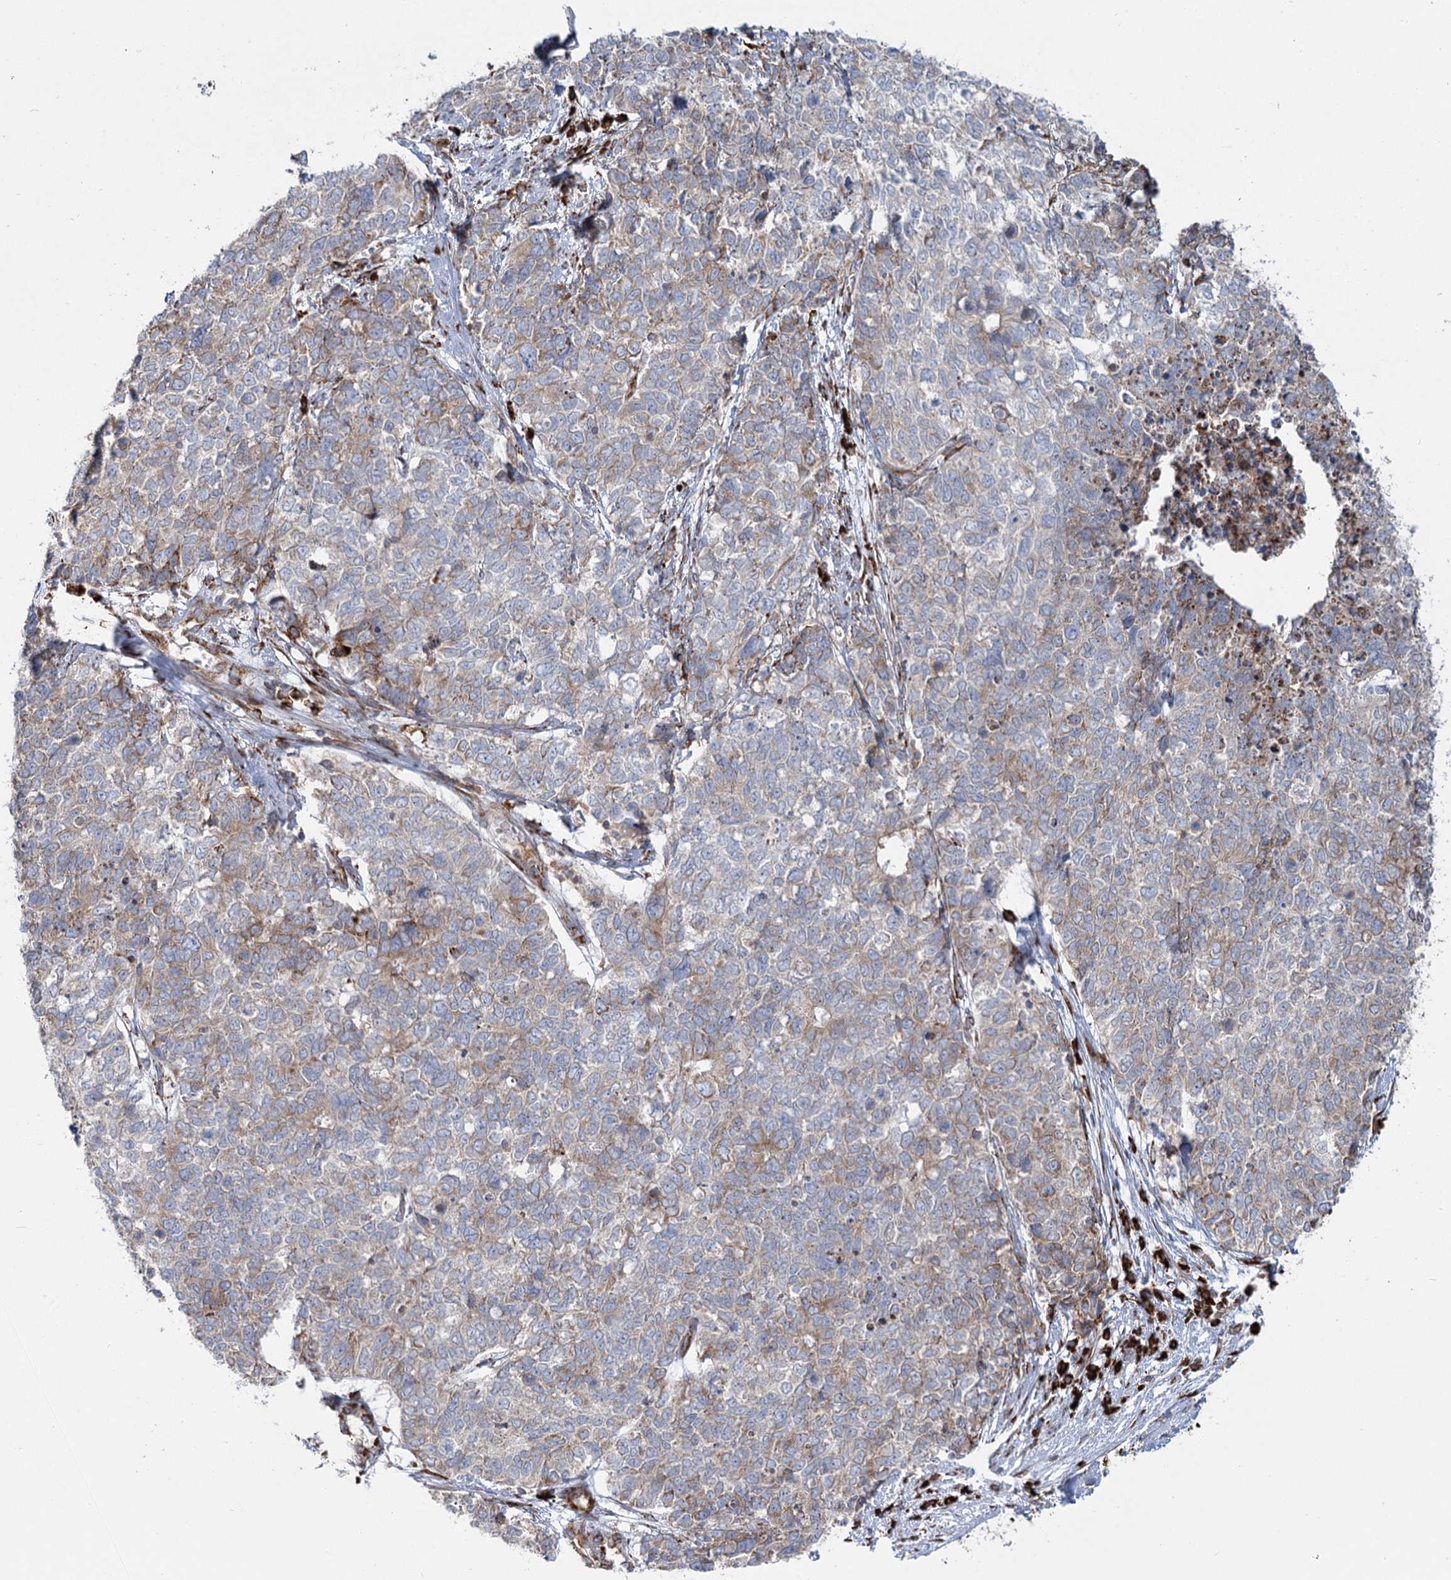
{"staining": {"intensity": "weak", "quantity": "25%-75%", "location": "cytoplasmic/membranous"}, "tissue": "cervical cancer", "cell_type": "Tumor cells", "image_type": "cancer", "snomed": [{"axis": "morphology", "description": "Squamous cell carcinoma, NOS"}, {"axis": "topography", "description": "Cervix"}], "caption": "DAB (3,3'-diaminobenzidine) immunohistochemical staining of human cervical squamous cell carcinoma shows weak cytoplasmic/membranous protein positivity in about 25%-75% of tumor cells.", "gene": "POGLUT1", "patient": {"sex": "female", "age": 63}}